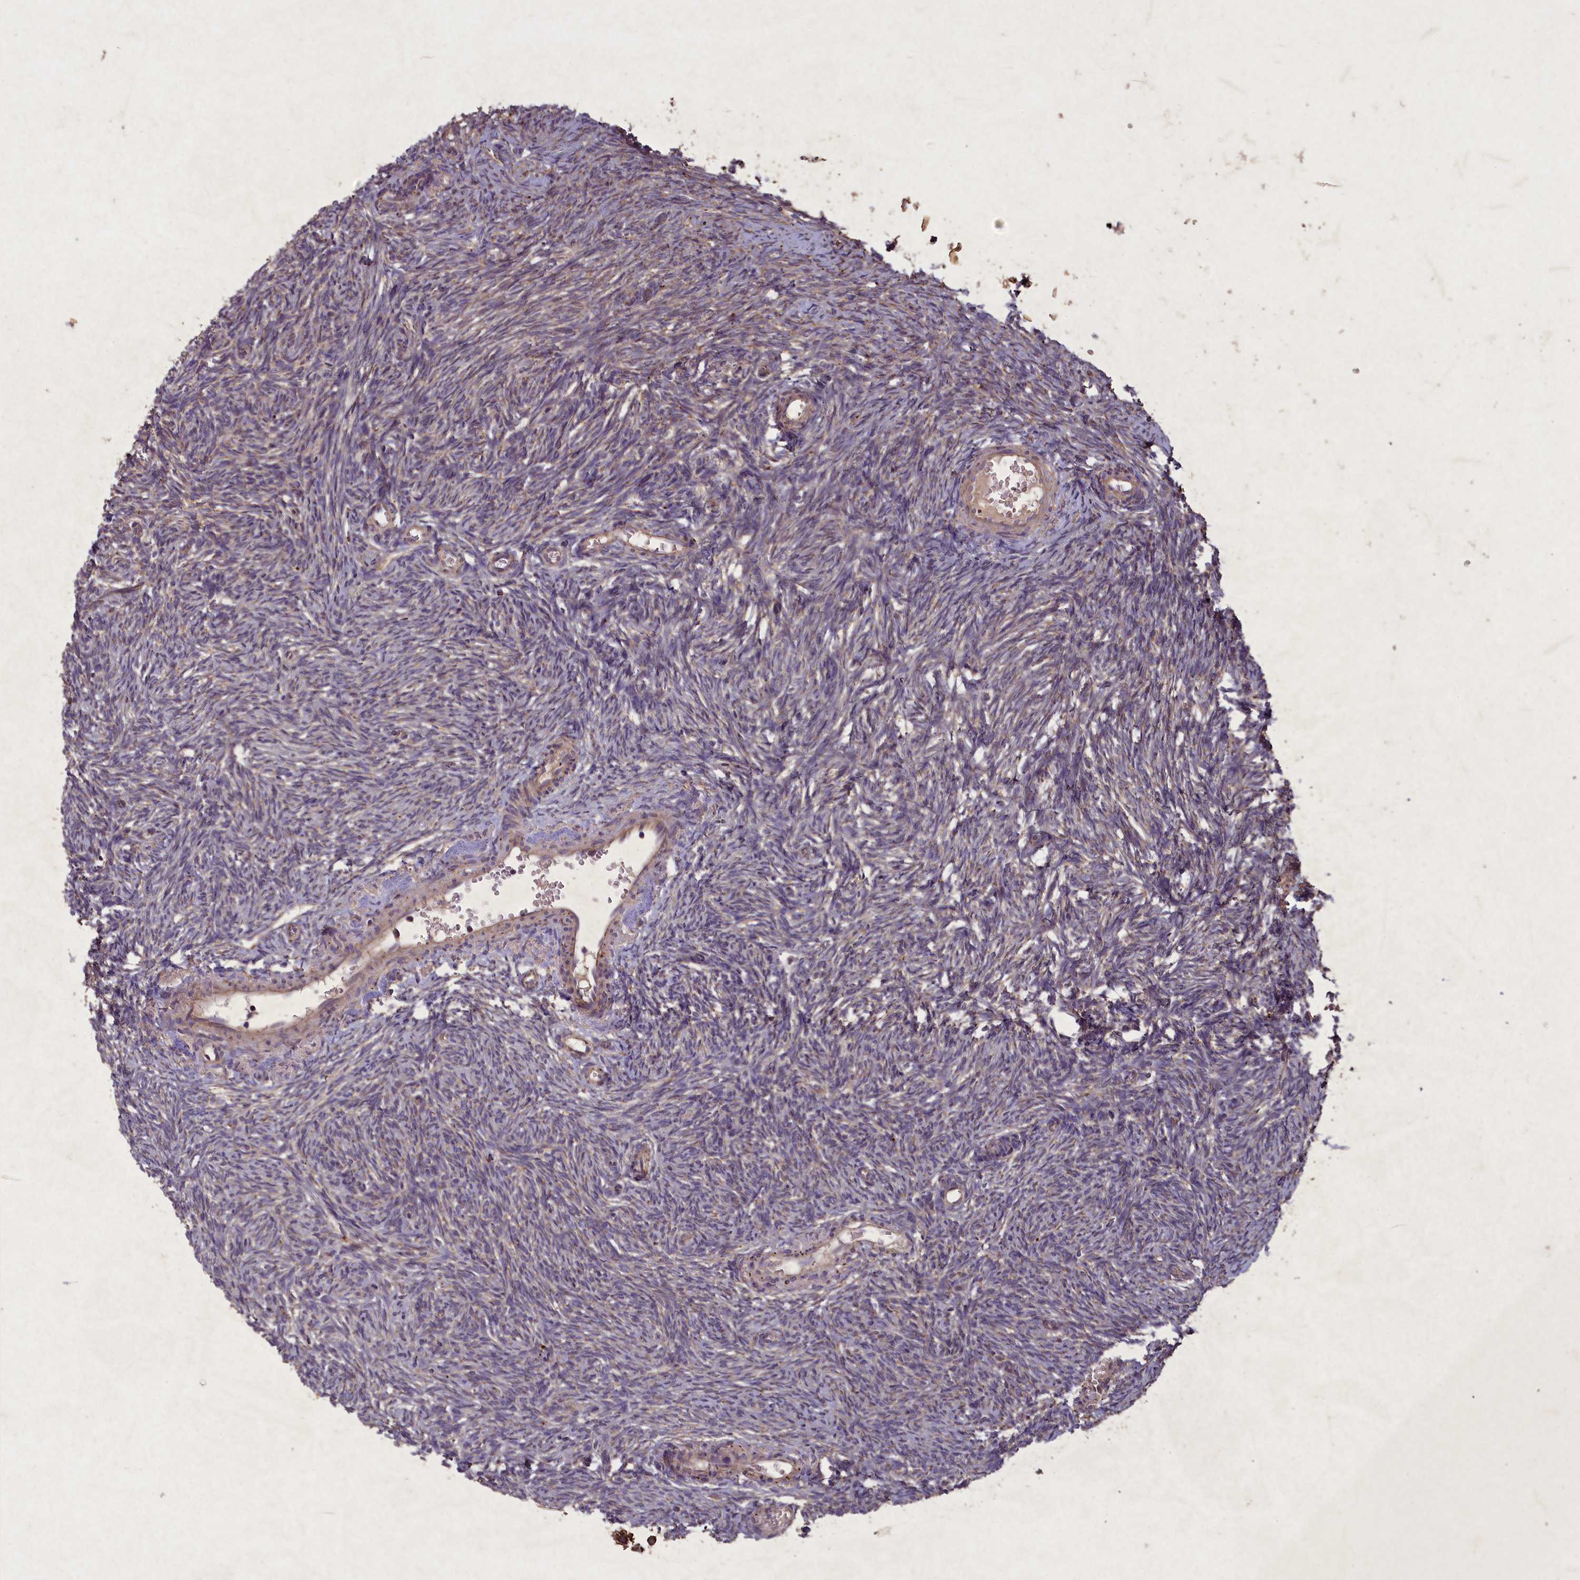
{"staining": {"intensity": "moderate", "quantity": "<25%", "location": "cytoplasmic/membranous"}, "tissue": "ovary", "cell_type": "Ovarian stroma cells", "image_type": "normal", "snomed": [{"axis": "morphology", "description": "Normal tissue, NOS"}, {"axis": "topography", "description": "Ovary"}], "caption": "Immunohistochemical staining of benign human ovary displays moderate cytoplasmic/membranous protein expression in approximately <25% of ovarian stroma cells. (Stains: DAB in brown, nuclei in blue, Microscopy: brightfield microscopy at high magnification).", "gene": "CIAO2B", "patient": {"sex": "female", "age": 51}}